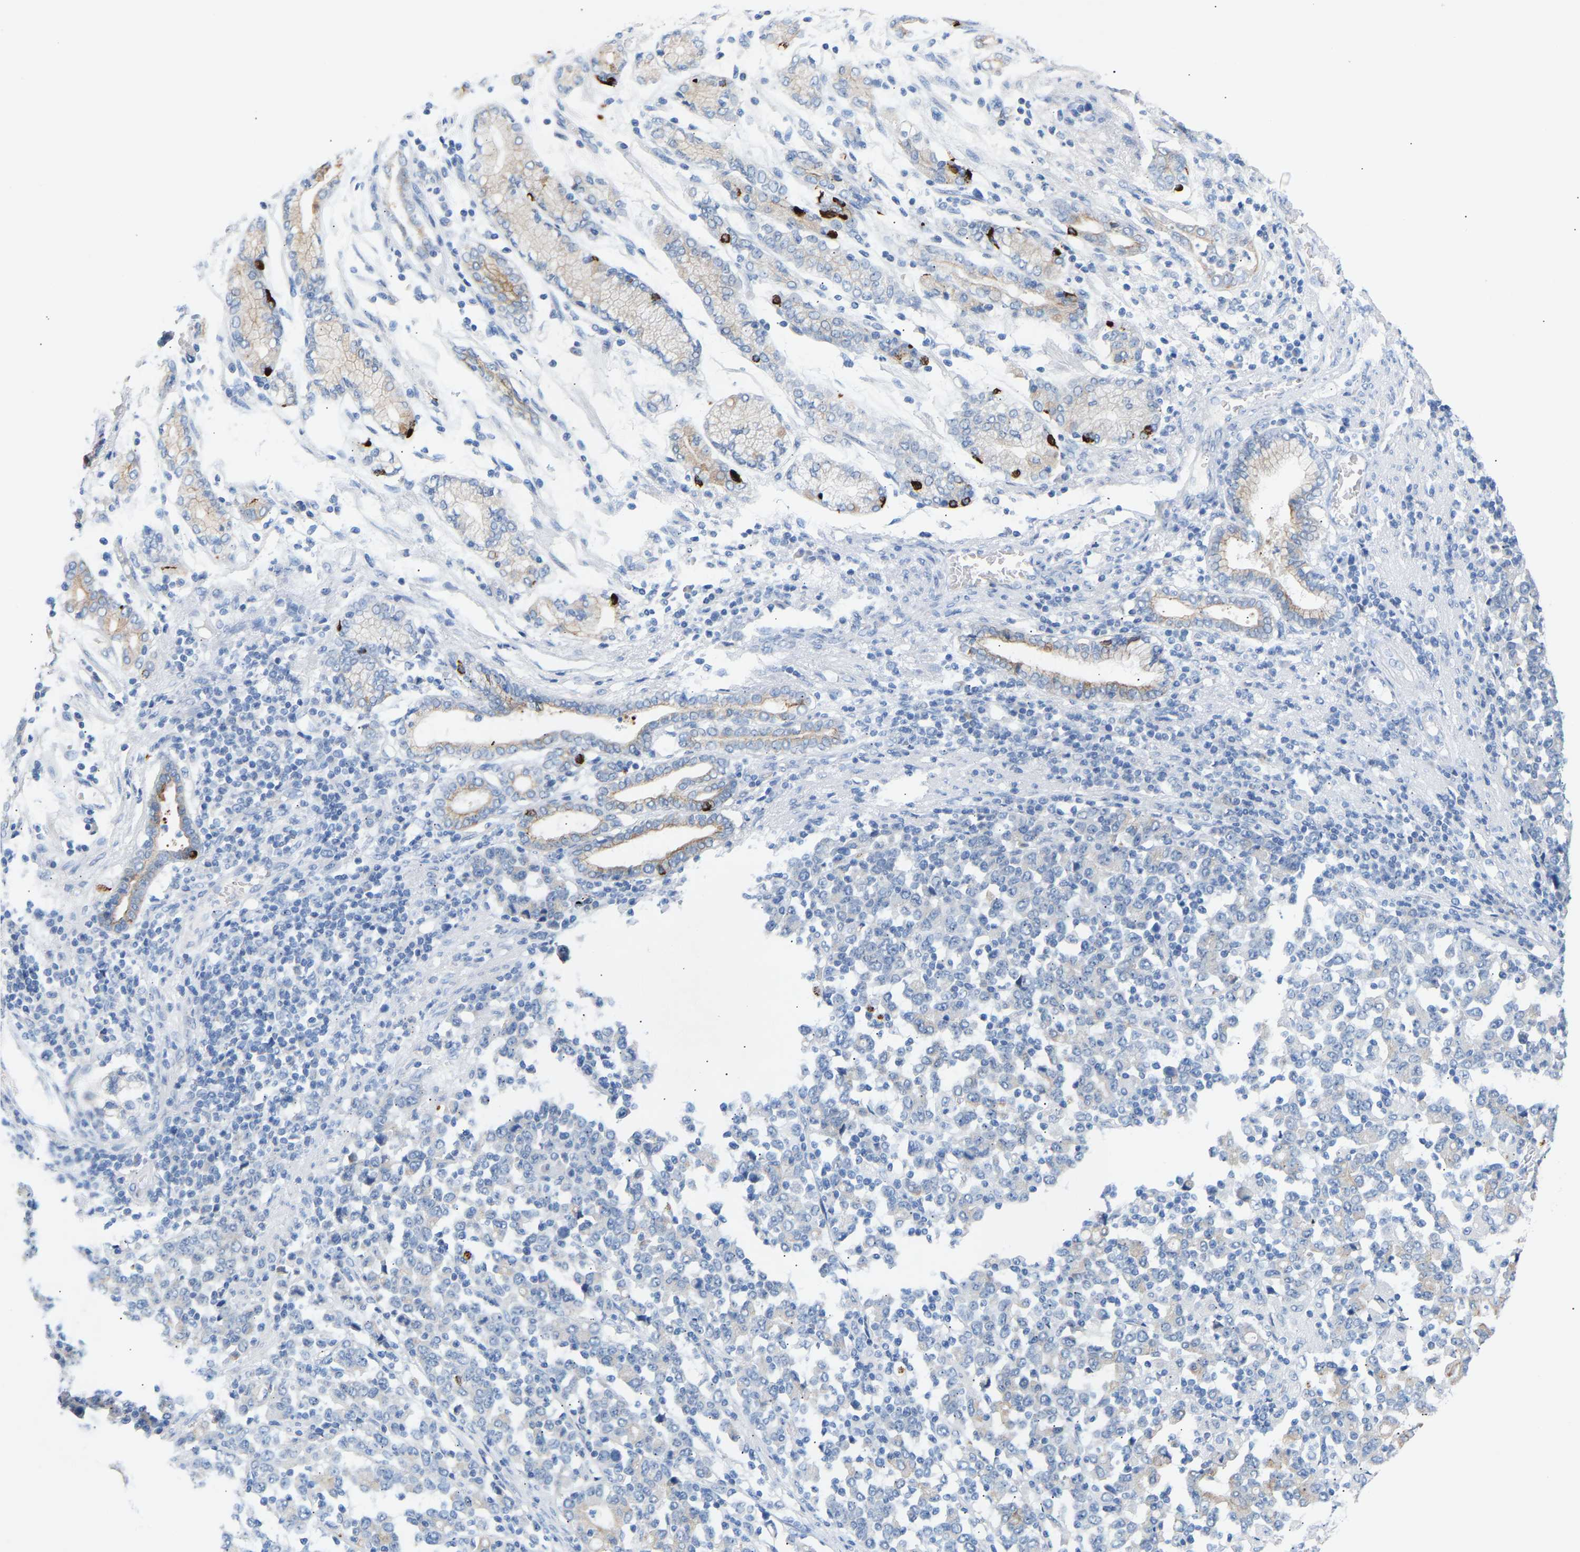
{"staining": {"intensity": "weak", "quantity": "<25%", "location": "cytoplasmic/membranous"}, "tissue": "stomach cancer", "cell_type": "Tumor cells", "image_type": "cancer", "snomed": [{"axis": "morphology", "description": "Adenocarcinoma, NOS"}, {"axis": "topography", "description": "Stomach, upper"}], "caption": "Immunohistochemistry (IHC) of human adenocarcinoma (stomach) exhibits no positivity in tumor cells.", "gene": "PEX1", "patient": {"sex": "male", "age": 69}}